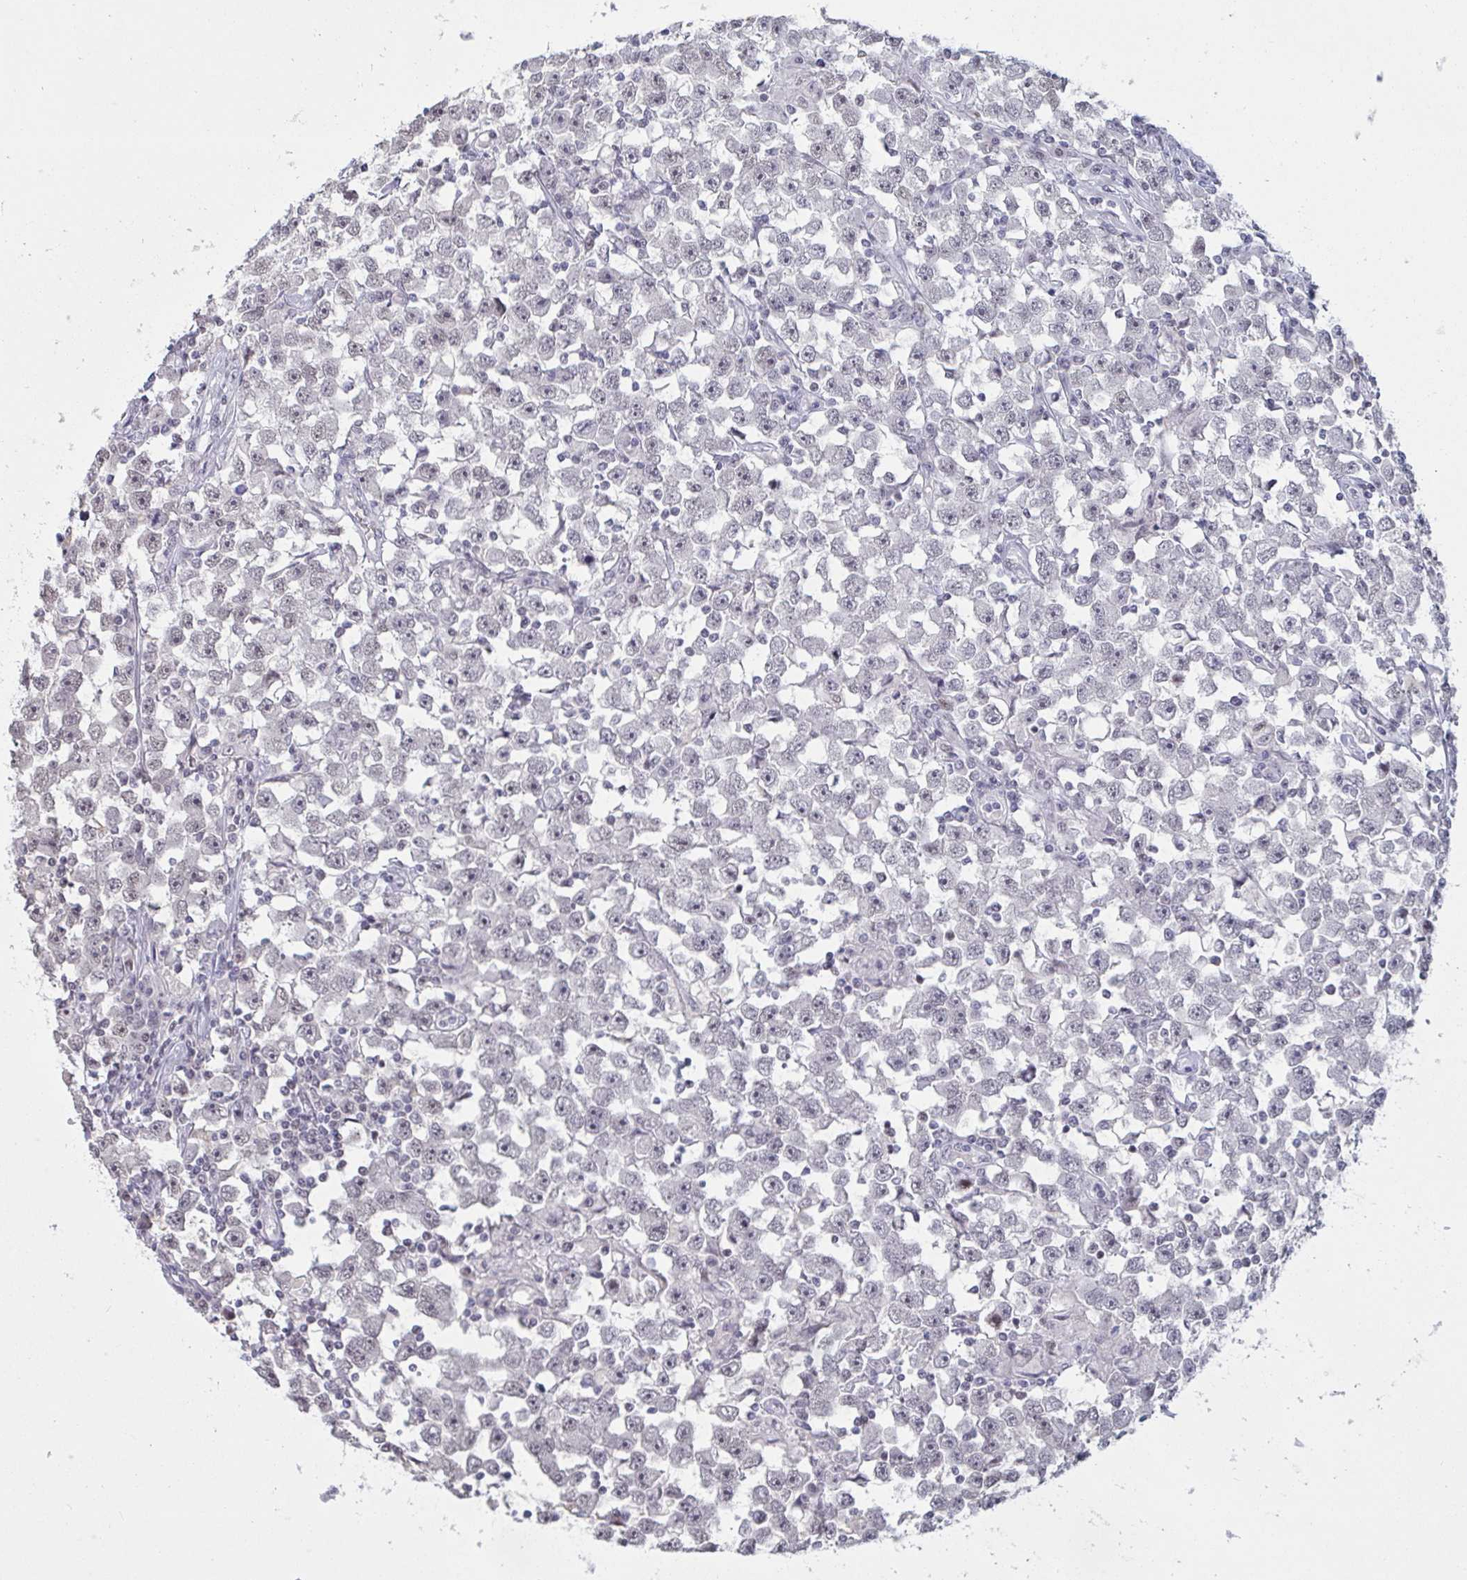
{"staining": {"intensity": "weak", "quantity": "<25%", "location": "nuclear"}, "tissue": "testis cancer", "cell_type": "Tumor cells", "image_type": "cancer", "snomed": [{"axis": "morphology", "description": "Seminoma, NOS"}, {"axis": "topography", "description": "Testis"}], "caption": "High magnification brightfield microscopy of testis seminoma stained with DAB (3,3'-diaminobenzidine) (brown) and counterstained with hematoxylin (blue): tumor cells show no significant expression. (DAB (3,3'-diaminobenzidine) IHC visualized using brightfield microscopy, high magnification).", "gene": "CBFA2T2", "patient": {"sex": "male", "age": 33}}